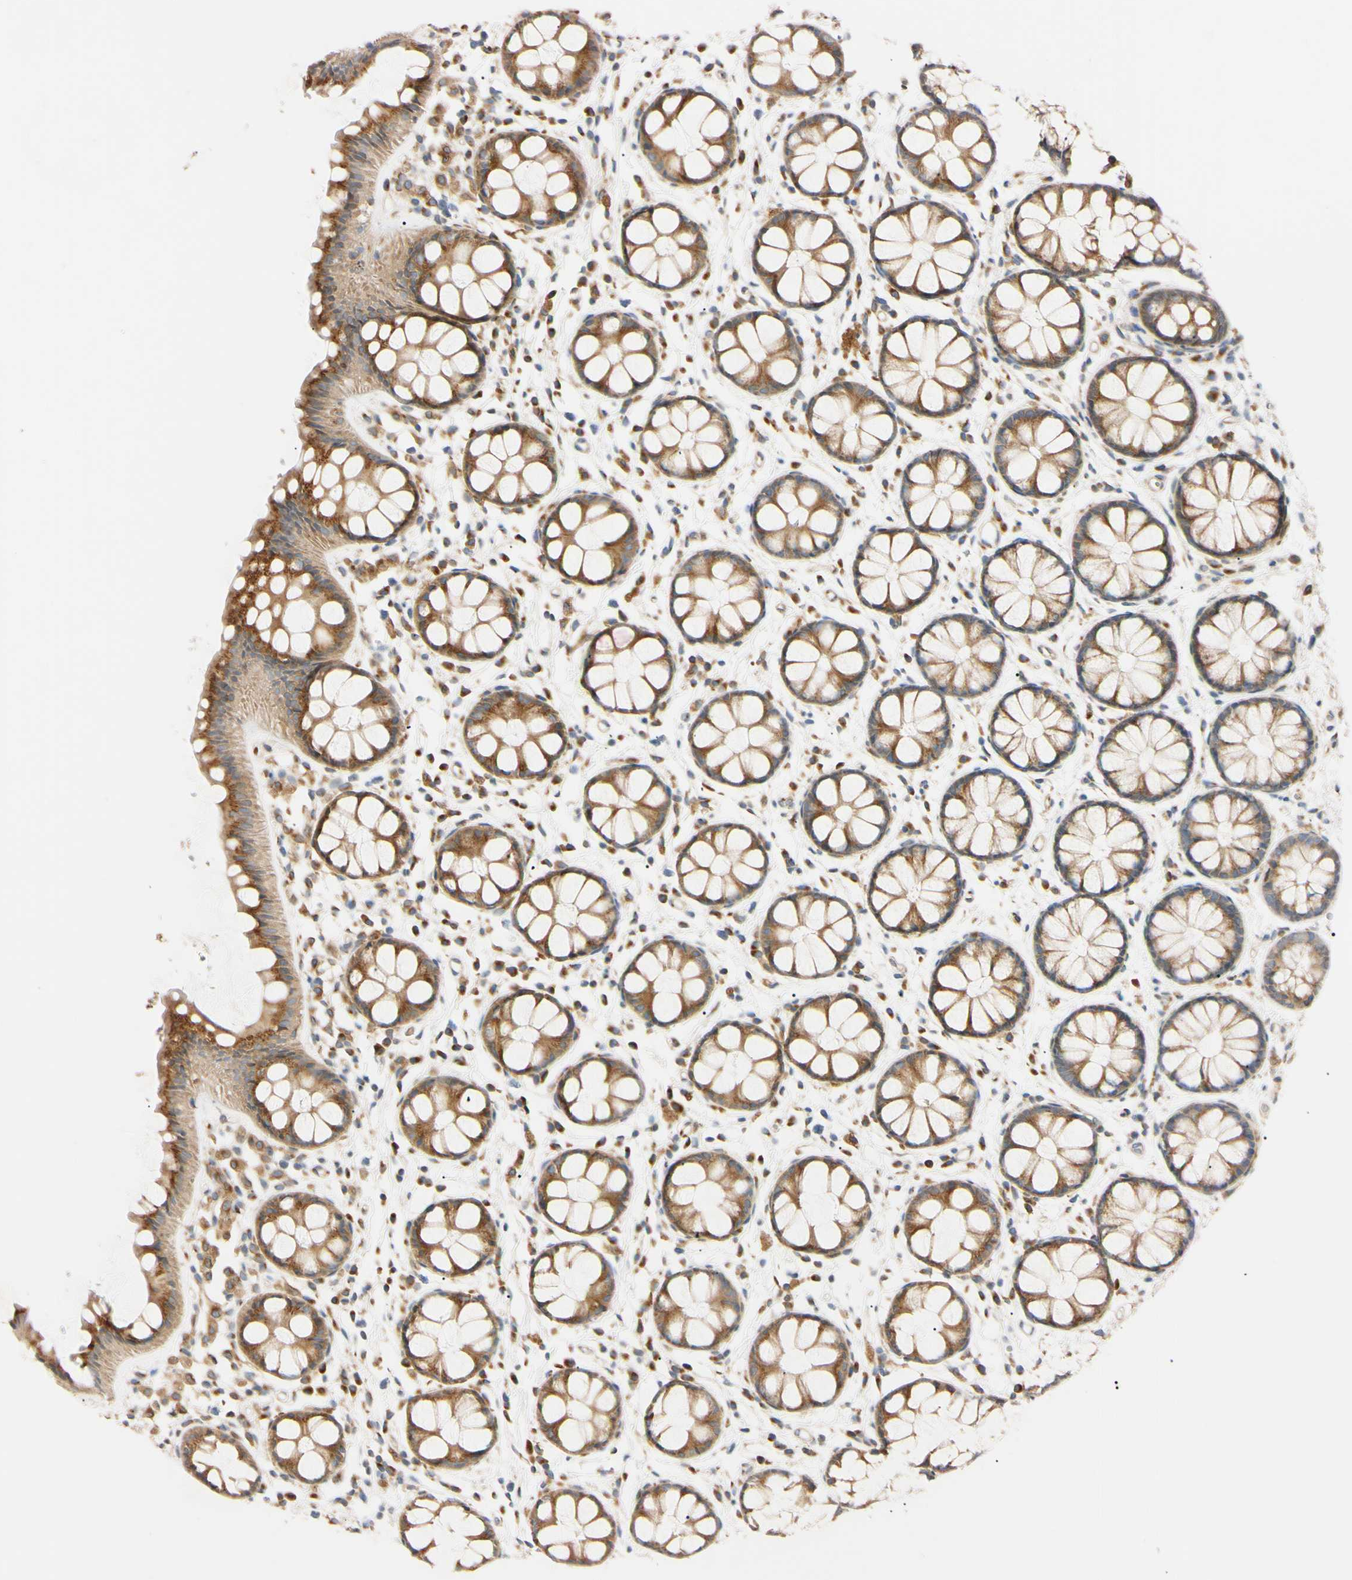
{"staining": {"intensity": "moderate", "quantity": ">75%", "location": "cytoplasmic/membranous"}, "tissue": "rectum", "cell_type": "Glandular cells", "image_type": "normal", "snomed": [{"axis": "morphology", "description": "Normal tissue, NOS"}, {"axis": "topography", "description": "Rectum"}], "caption": "Glandular cells show medium levels of moderate cytoplasmic/membranous positivity in approximately >75% of cells in normal human rectum.", "gene": "IER3IP1", "patient": {"sex": "female", "age": 66}}